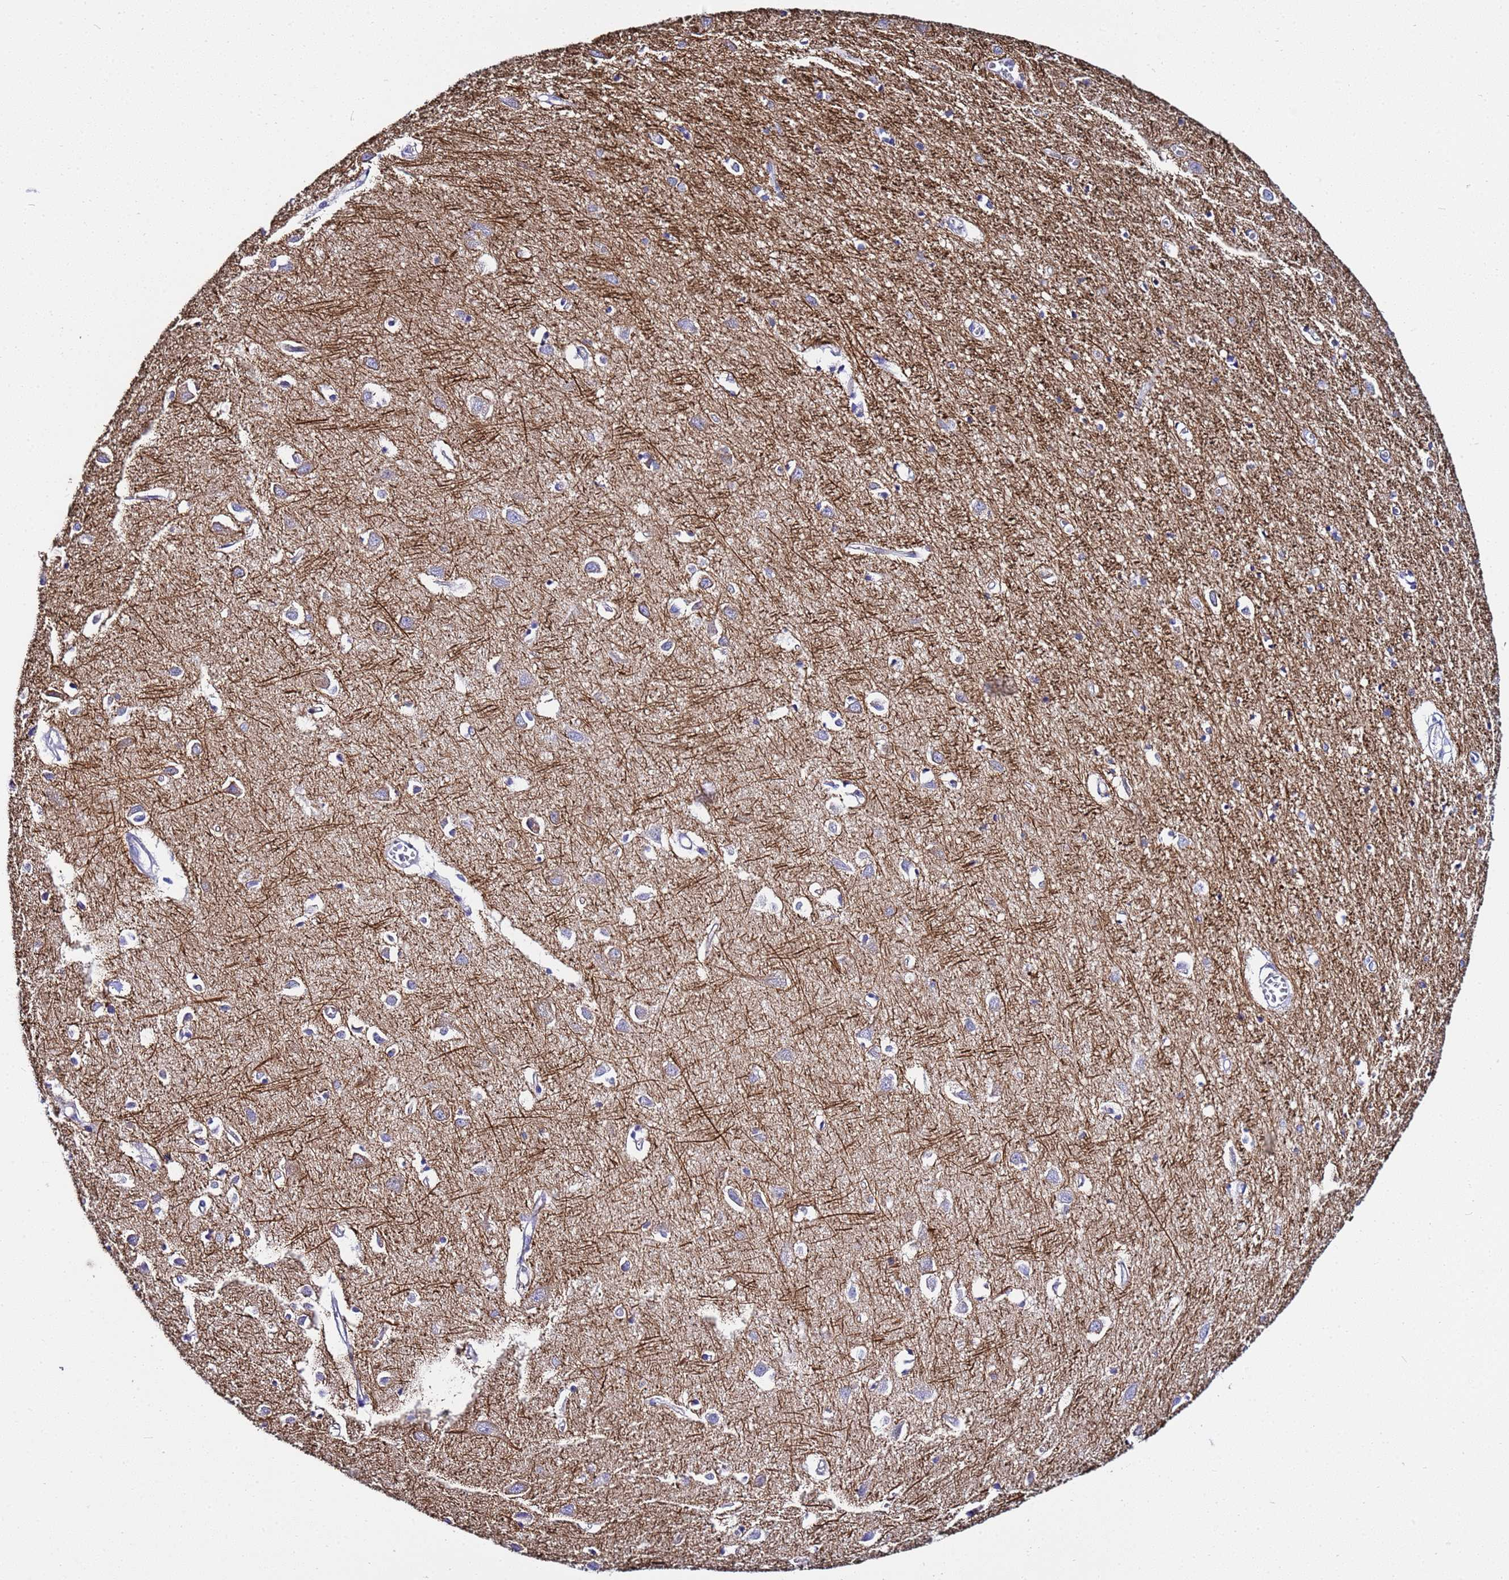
{"staining": {"intensity": "negative", "quantity": "none", "location": "none"}, "tissue": "cerebral cortex", "cell_type": "Endothelial cells", "image_type": "normal", "snomed": [{"axis": "morphology", "description": "Normal tissue, NOS"}, {"axis": "topography", "description": "Cerebral cortex"}], "caption": "An image of human cerebral cortex is negative for staining in endothelial cells. Nuclei are stained in blue.", "gene": "USP18", "patient": {"sex": "female", "age": 64}}